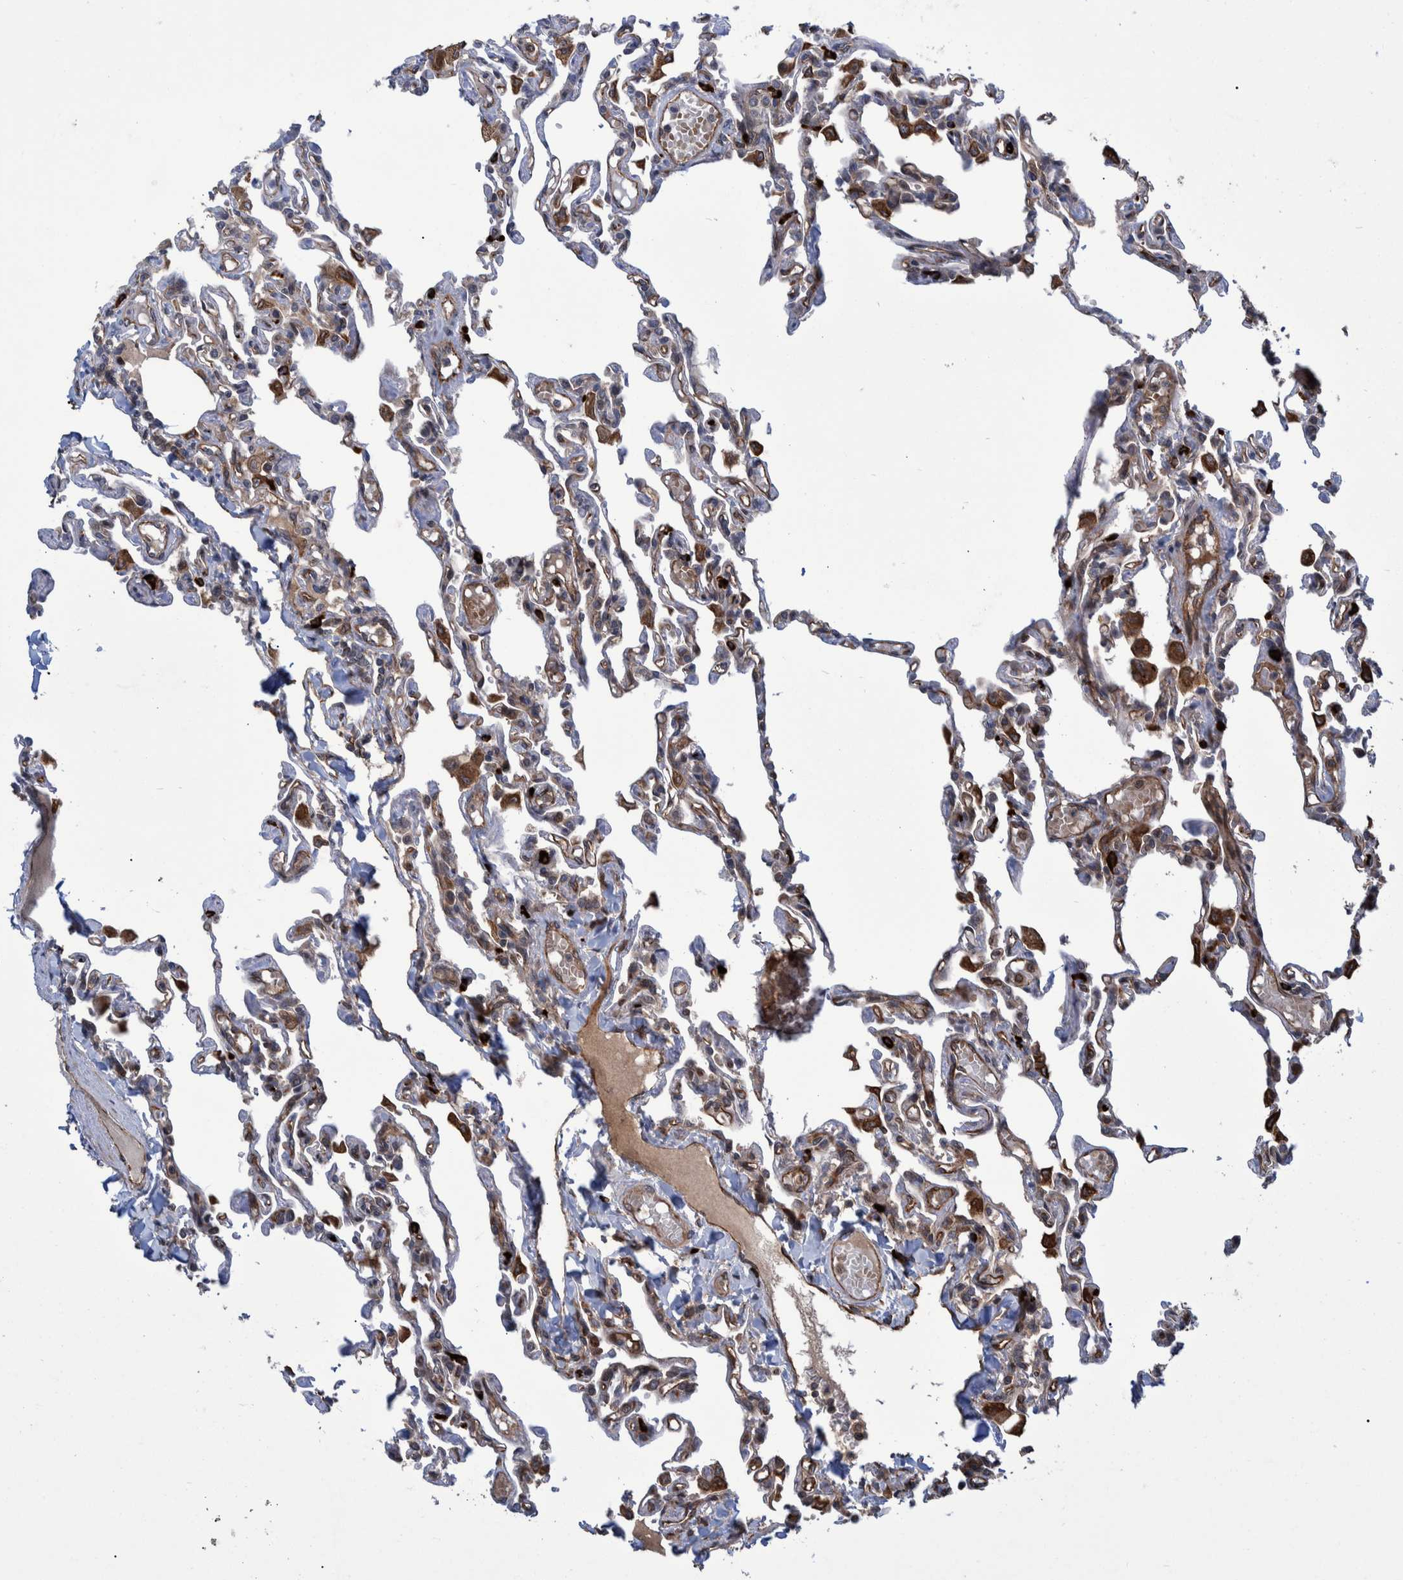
{"staining": {"intensity": "weak", "quantity": ">75%", "location": "cytoplasmic/membranous"}, "tissue": "lung", "cell_type": "Alveolar cells", "image_type": "normal", "snomed": [{"axis": "morphology", "description": "Normal tissue, NOS"}, {"axis": "topography", "description": "Lung"}], "caption": "Immunohistochemistry (IHC) image of normal lung stained for a protein (brown), which reveals low levels of weak cytoplasmic/membranous staining in approximately >75% of alveolar cells.", "gene": "TNFRSF10B", "patient": {"sex": "male", "age": 21}}